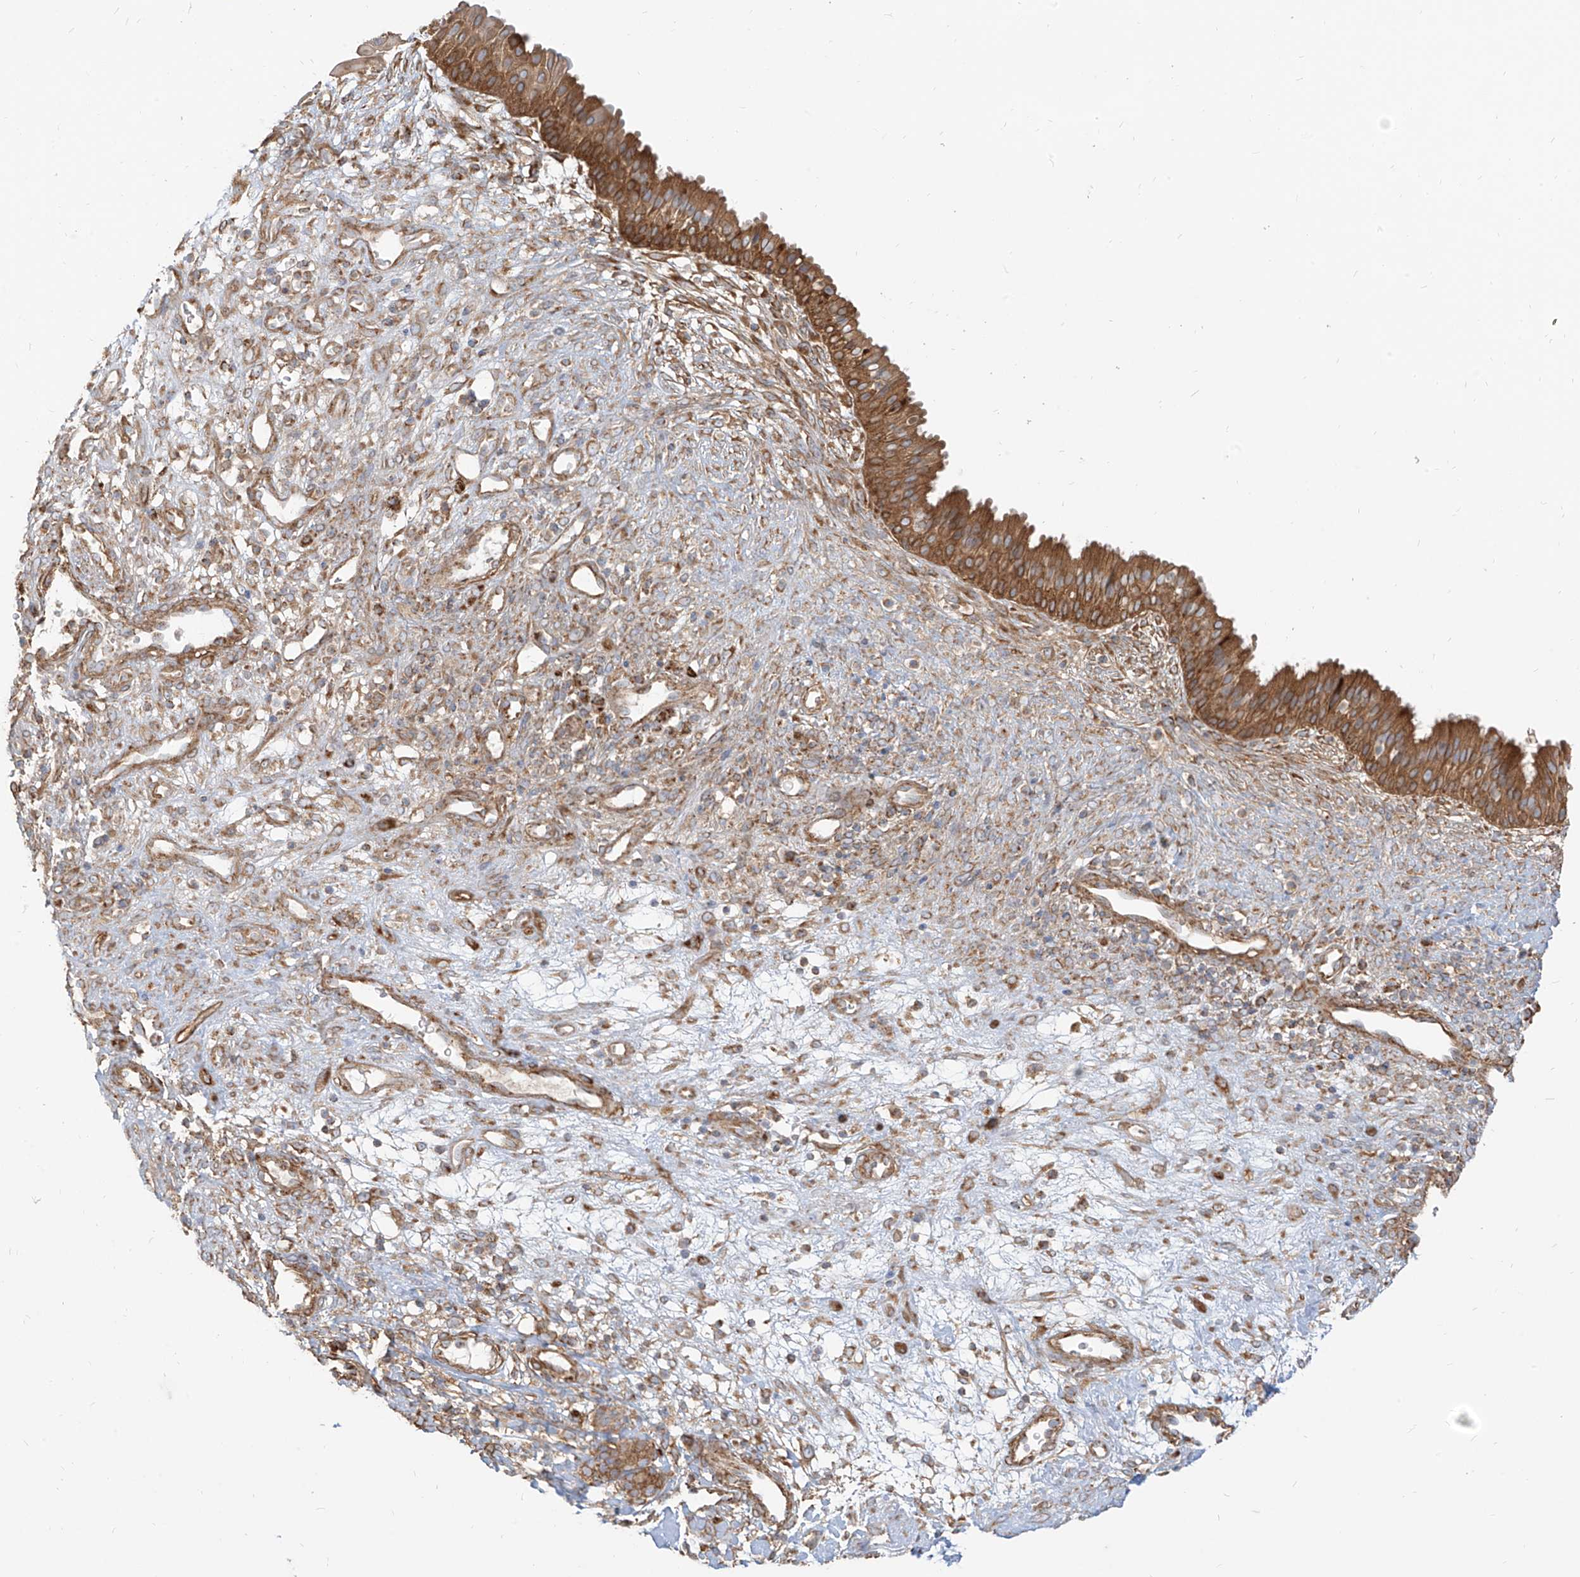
{"staining": {"intensity": "moderate", "quantity": ">75%", "location": "cytoplasmic/membranous"}, "tissue": "nasopharynx", "cell_type": "Respiratory epithelial cells", "image_type": "normal", "snomed": [{"axis": "morphology", "description": "Normal tissue, NOS"}, {"axis": "topography", "description": "Nasopharynx"}], "caption": "Moderate cytoplasmic/membranous positivity for a protein is seen in approximately >75% of respiratory epithelial cells of unremarkable nasopharynx using IHC.", "gene": "PLCL1", "patient": {"sex": "male", "age": 22}}